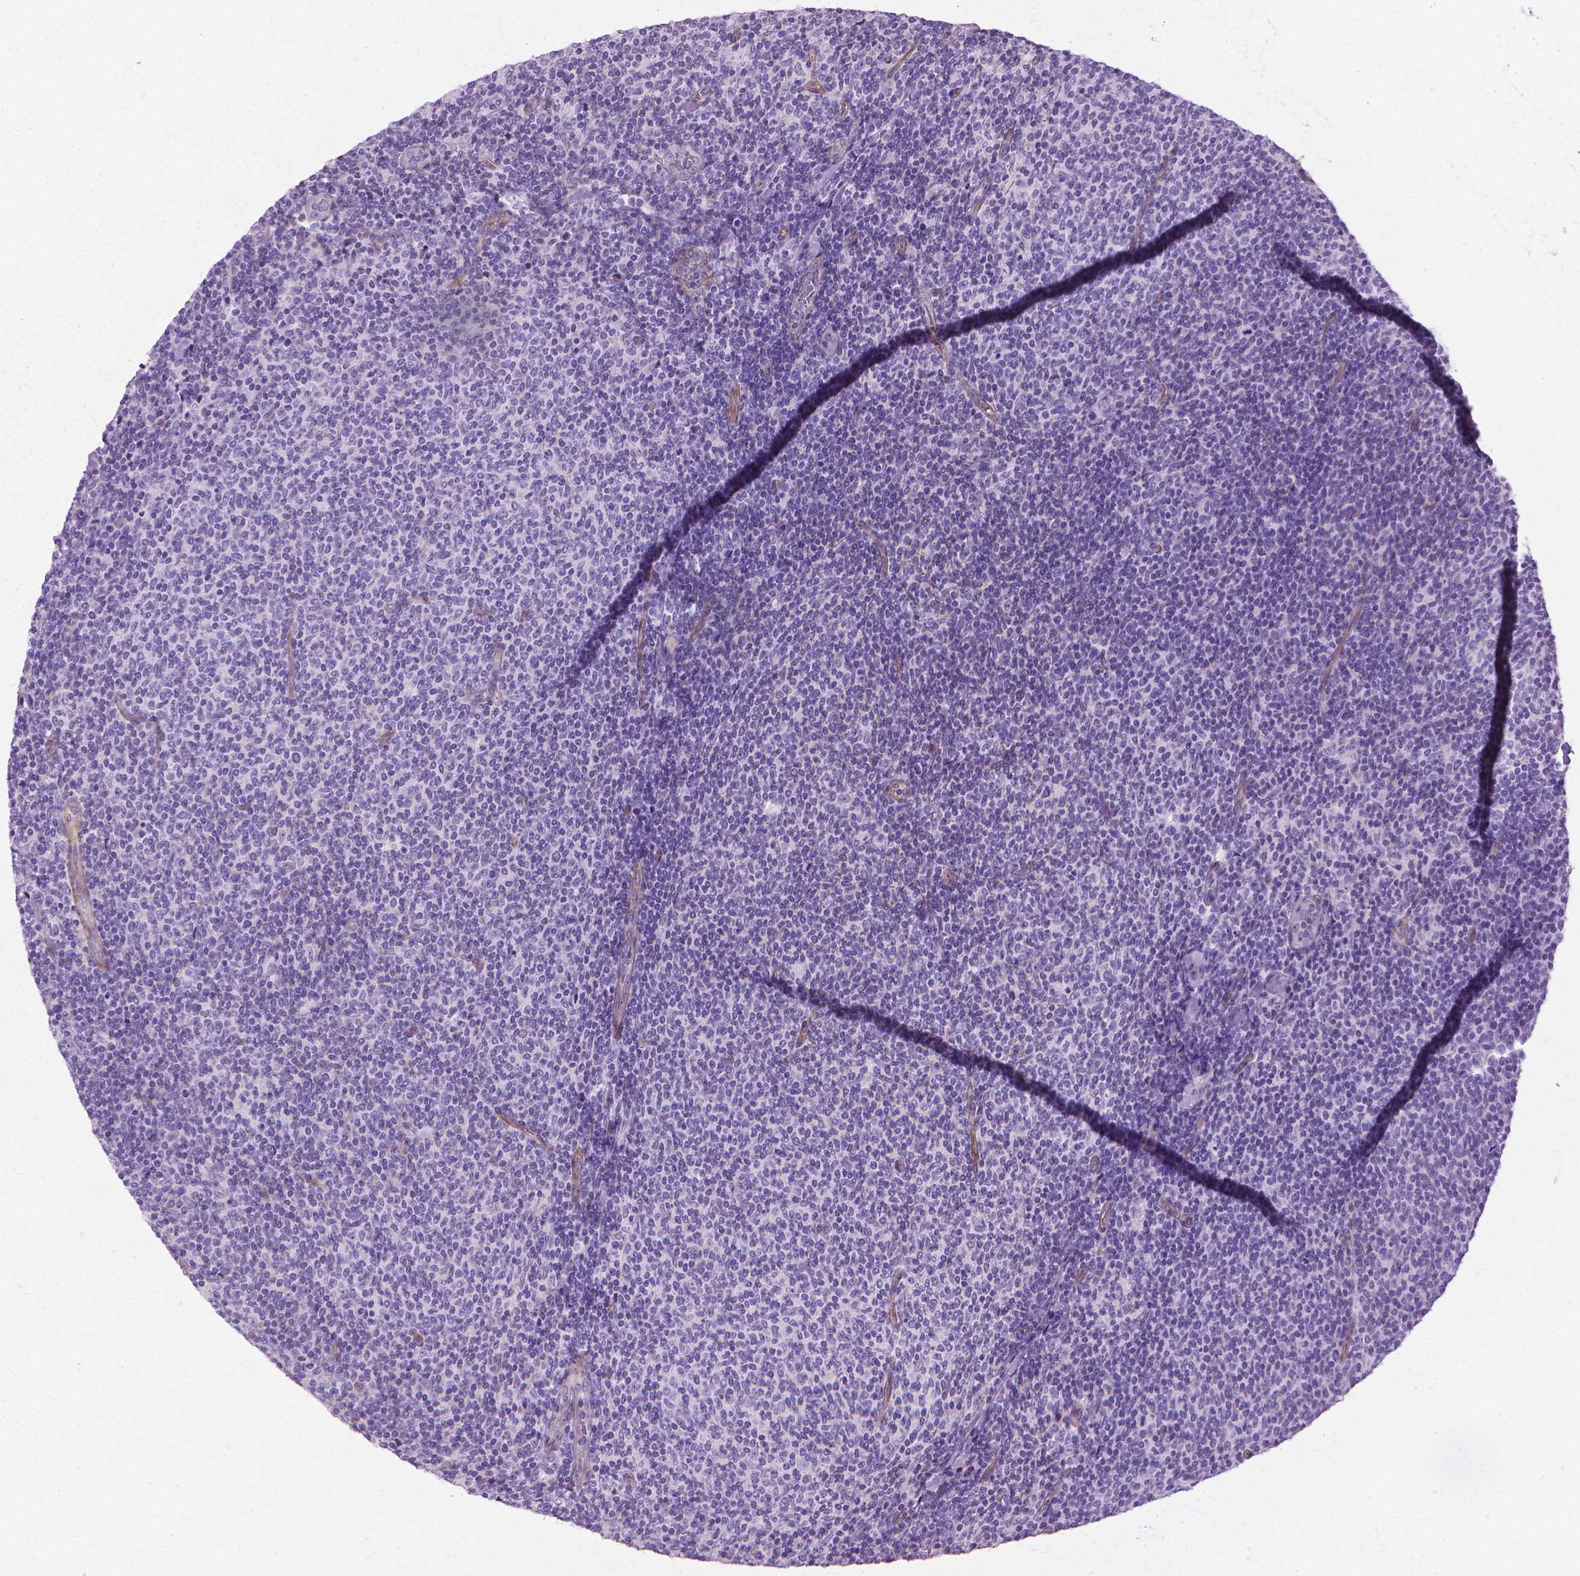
{"staining": {"intensity": "negative", "quantity": "none", "location": "none"}, "tissue": "lymphoma", "cell_type": "Tumor cells", "image_type": "cancer", "snomed": [{"axis": "morphology", "description": "Malignant lymphoma, non-Hodgkin's type, Low grade"}, {"axis": "topography", "description": "Lymph node"}], "caption": "This is a photomicrograph of IHC staining of low-grade malignant lymphoma, non-Hodgkin's type, which shows no expression in tumor cells.", "gene": "CFAP157", "patient": {"sex": "male", "age": 52}}